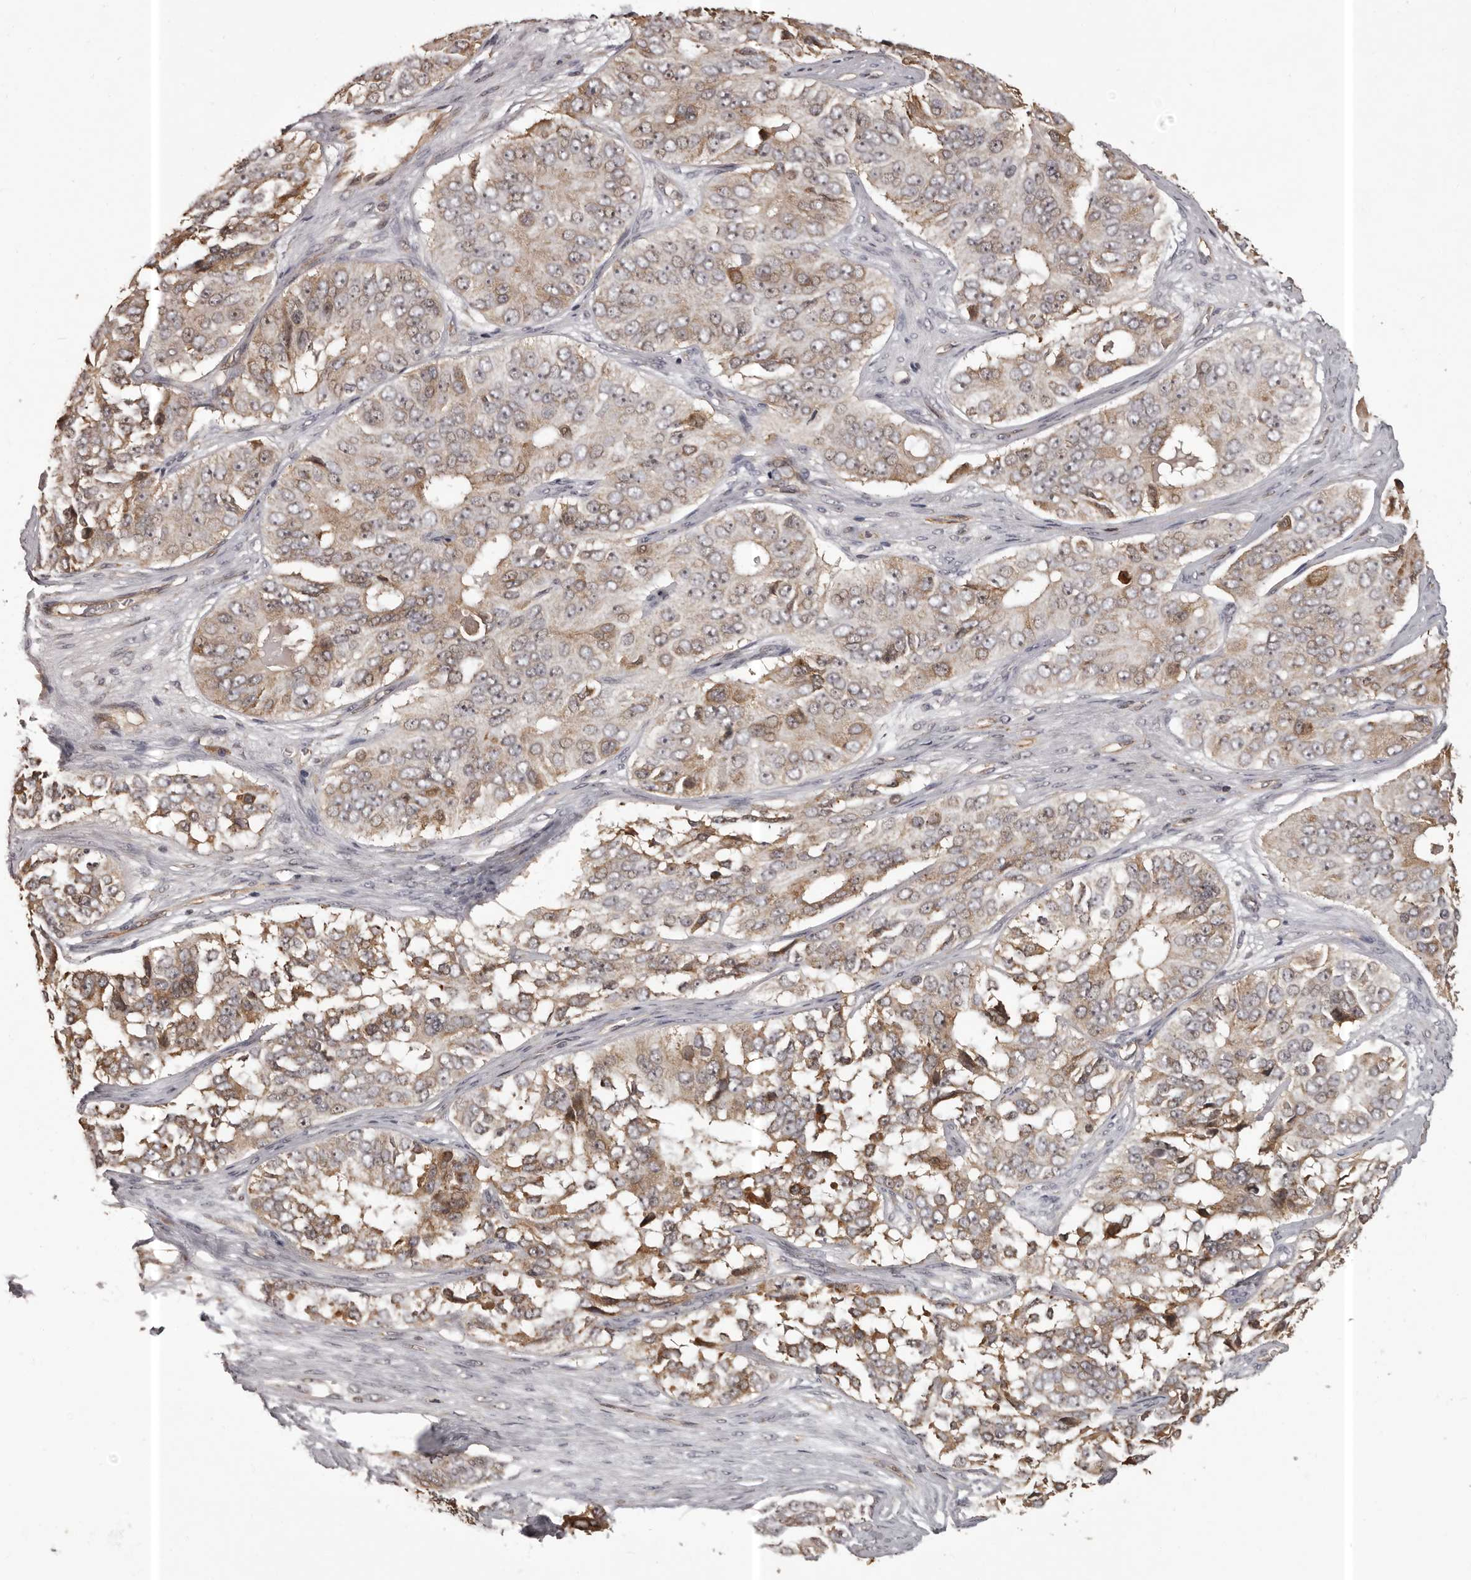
{"staining": {"intensity": "weak", "quantity": ">75%", "location": "cytoplasmic/membranous"}, "tissue": "ovarian cancer", "cell_type": "Tumor cells", "image_type": "cancer", "snomed": [{"axis": "morphology", "description": "Carcinoma, endometroid"}, {"axis": "topography", "description": "Ovary"}], "caption": "Immunohistochemical staining of human endometroid carcinoma (ovarian) exhibits low levels of weak cytoplasmic/membranous protein positivity in about >75% of tumor cells.", "gene": "SLITRK6", "patient": {"sex": "female", "age": 51}}